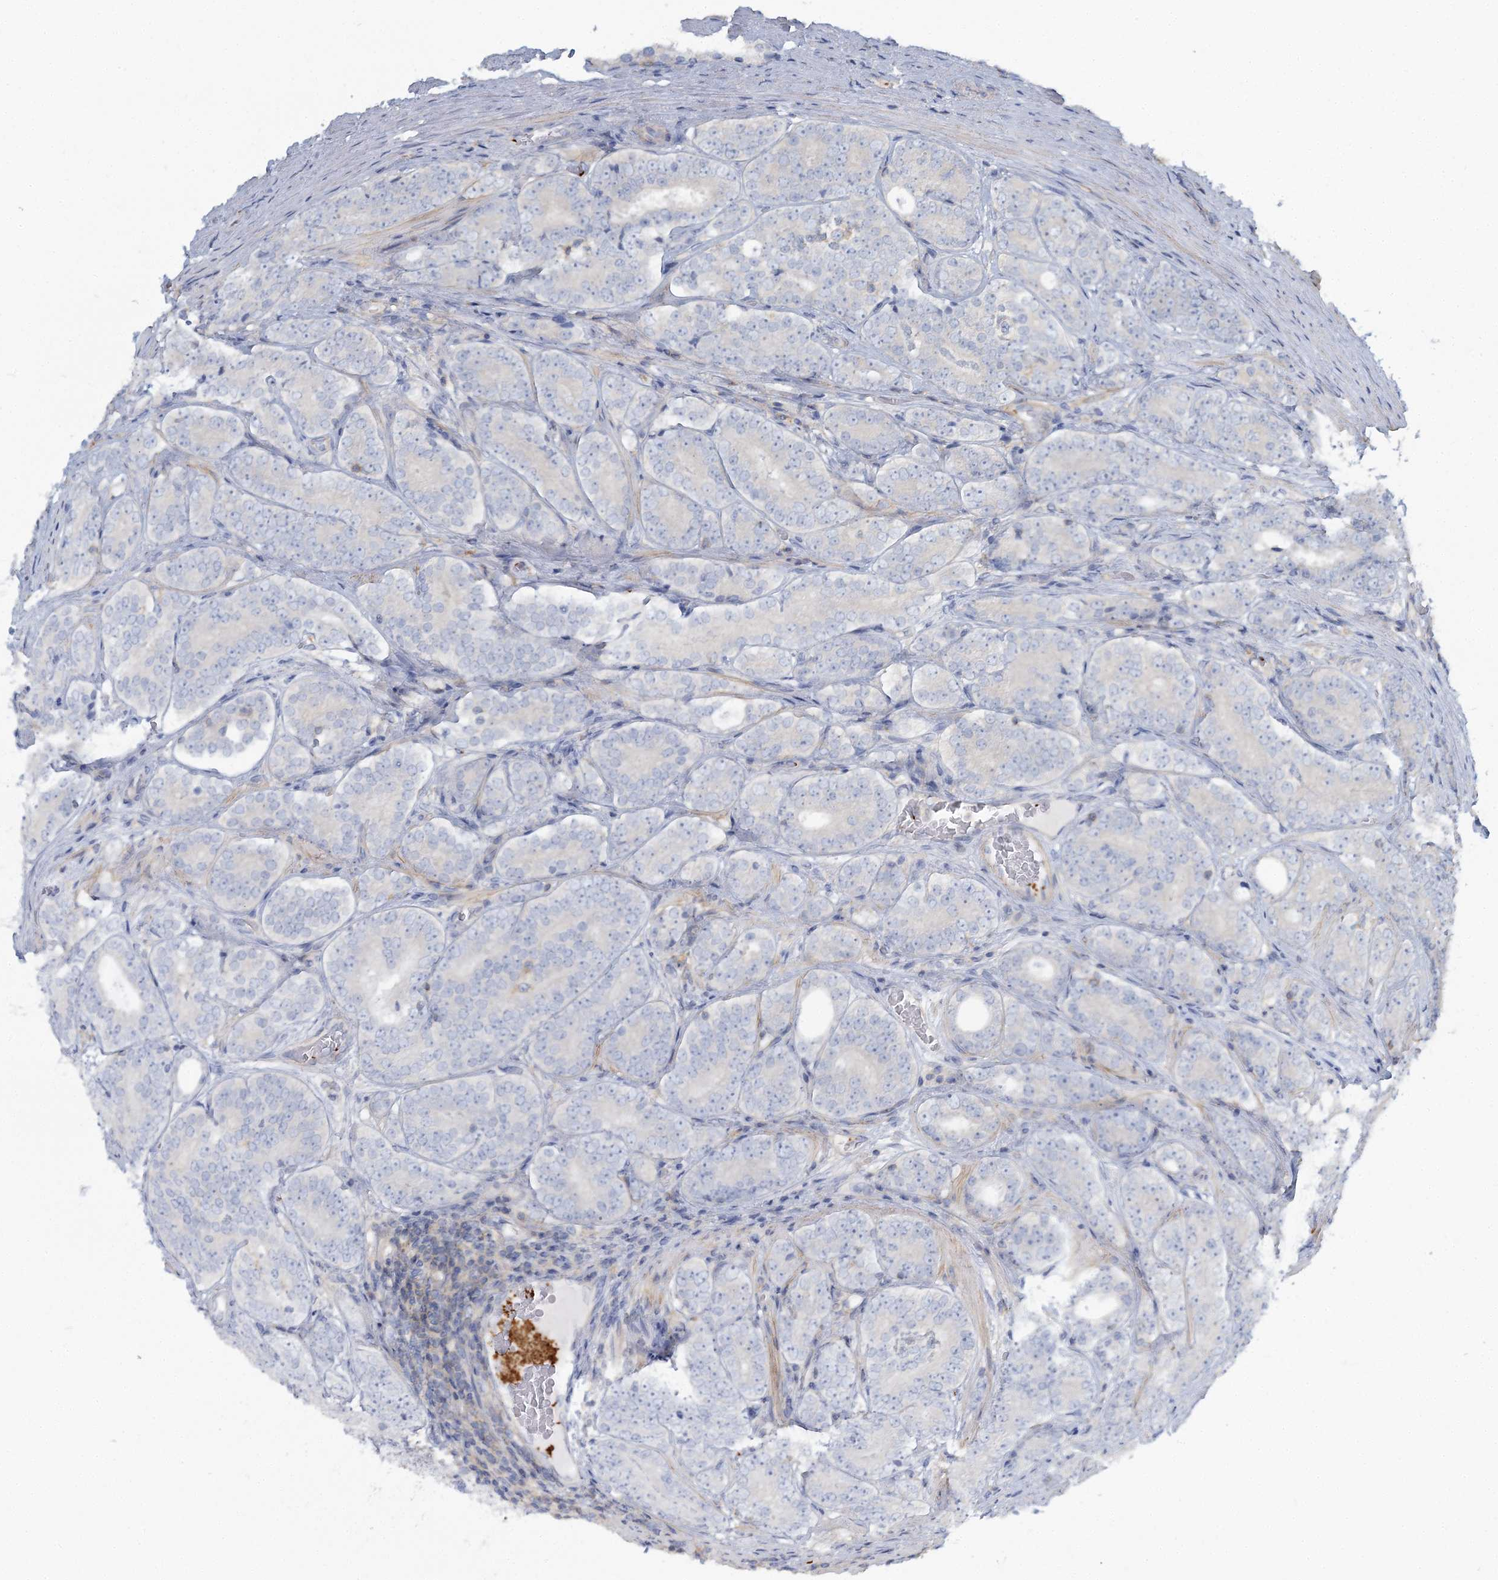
{"staining": {"intensity": "negative", "quantity": "none", "location": "none"}, "tissue": "prostate cancer", "cell_type": "Tumor cells", "image_type": "cancer", "snomed": [{"axis": "morphology", "description": "Adenocarcinoma, High grade"}, {"axis": "topography", "description": "Prostate"}], "caption": "This is a image of IHC staining of prostate high-grade adenocarcinoma, which shows no staining in tumor cells.", "gene": "CUEDC2", "patient": {"sex": "male", "age": 56}}